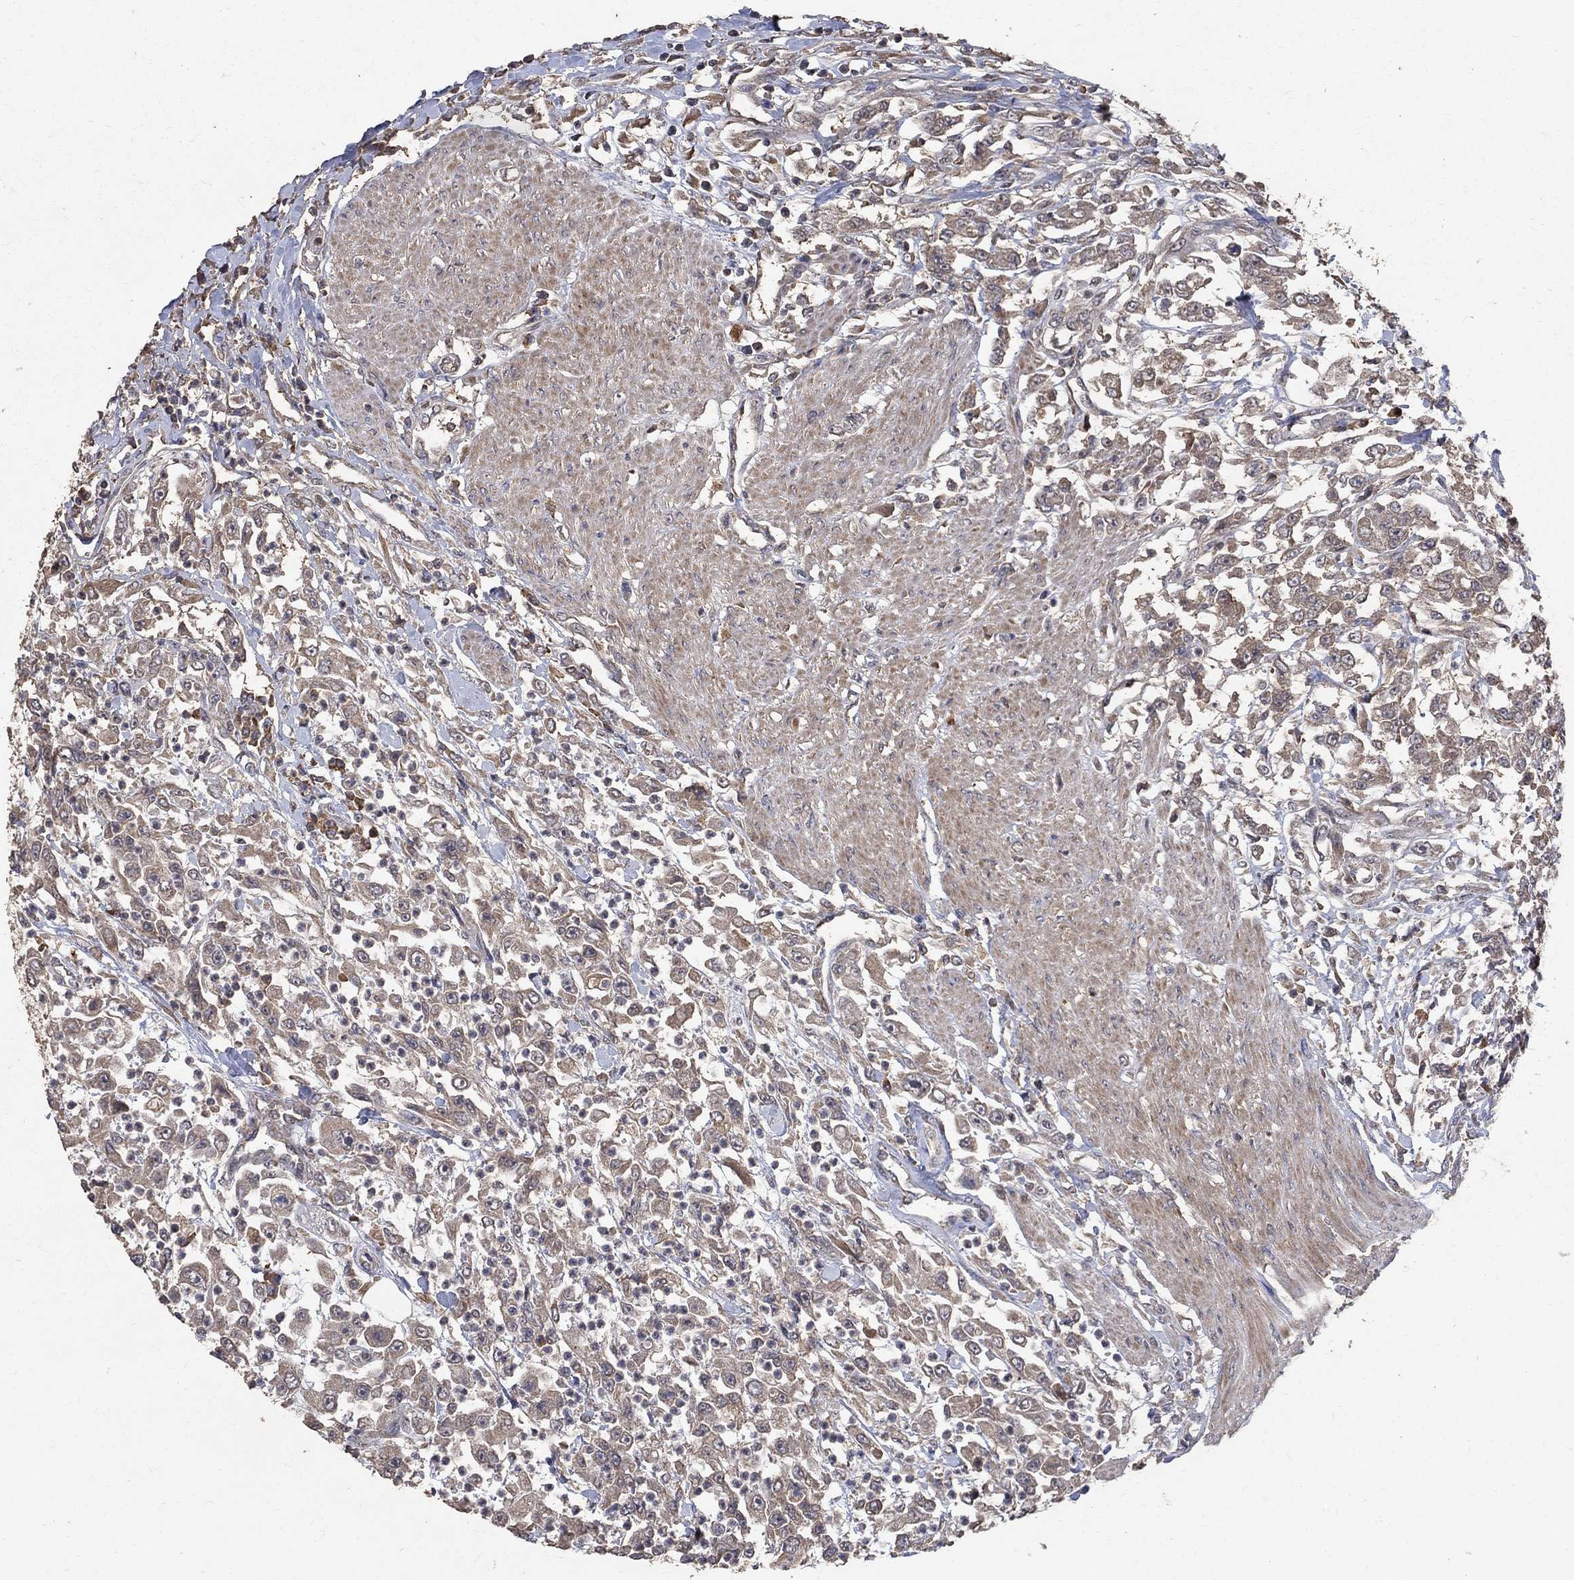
{"staining": {"intensity": "weak", "quantity": ">75%", "location": "cytoplasmic/membranous"}, "tissue": "urothelial cancer", "cell_type": "Tumor cells", "image_type": "cancer", "snomed": [{"axis": "morphology", "description": "Urothelial carcinoma, High grade"}, {"axis": "topography", "description": "Urinary bladder"}], "caption": "Urothelial carcinoma (high-grade) stained for a protein (brown) reveals weak cytoplasmic/membranous positive expression in approximately >75% of tumor cells.", "gene": "C17orf75", "patient": {"sex": "male", "age": 46}}